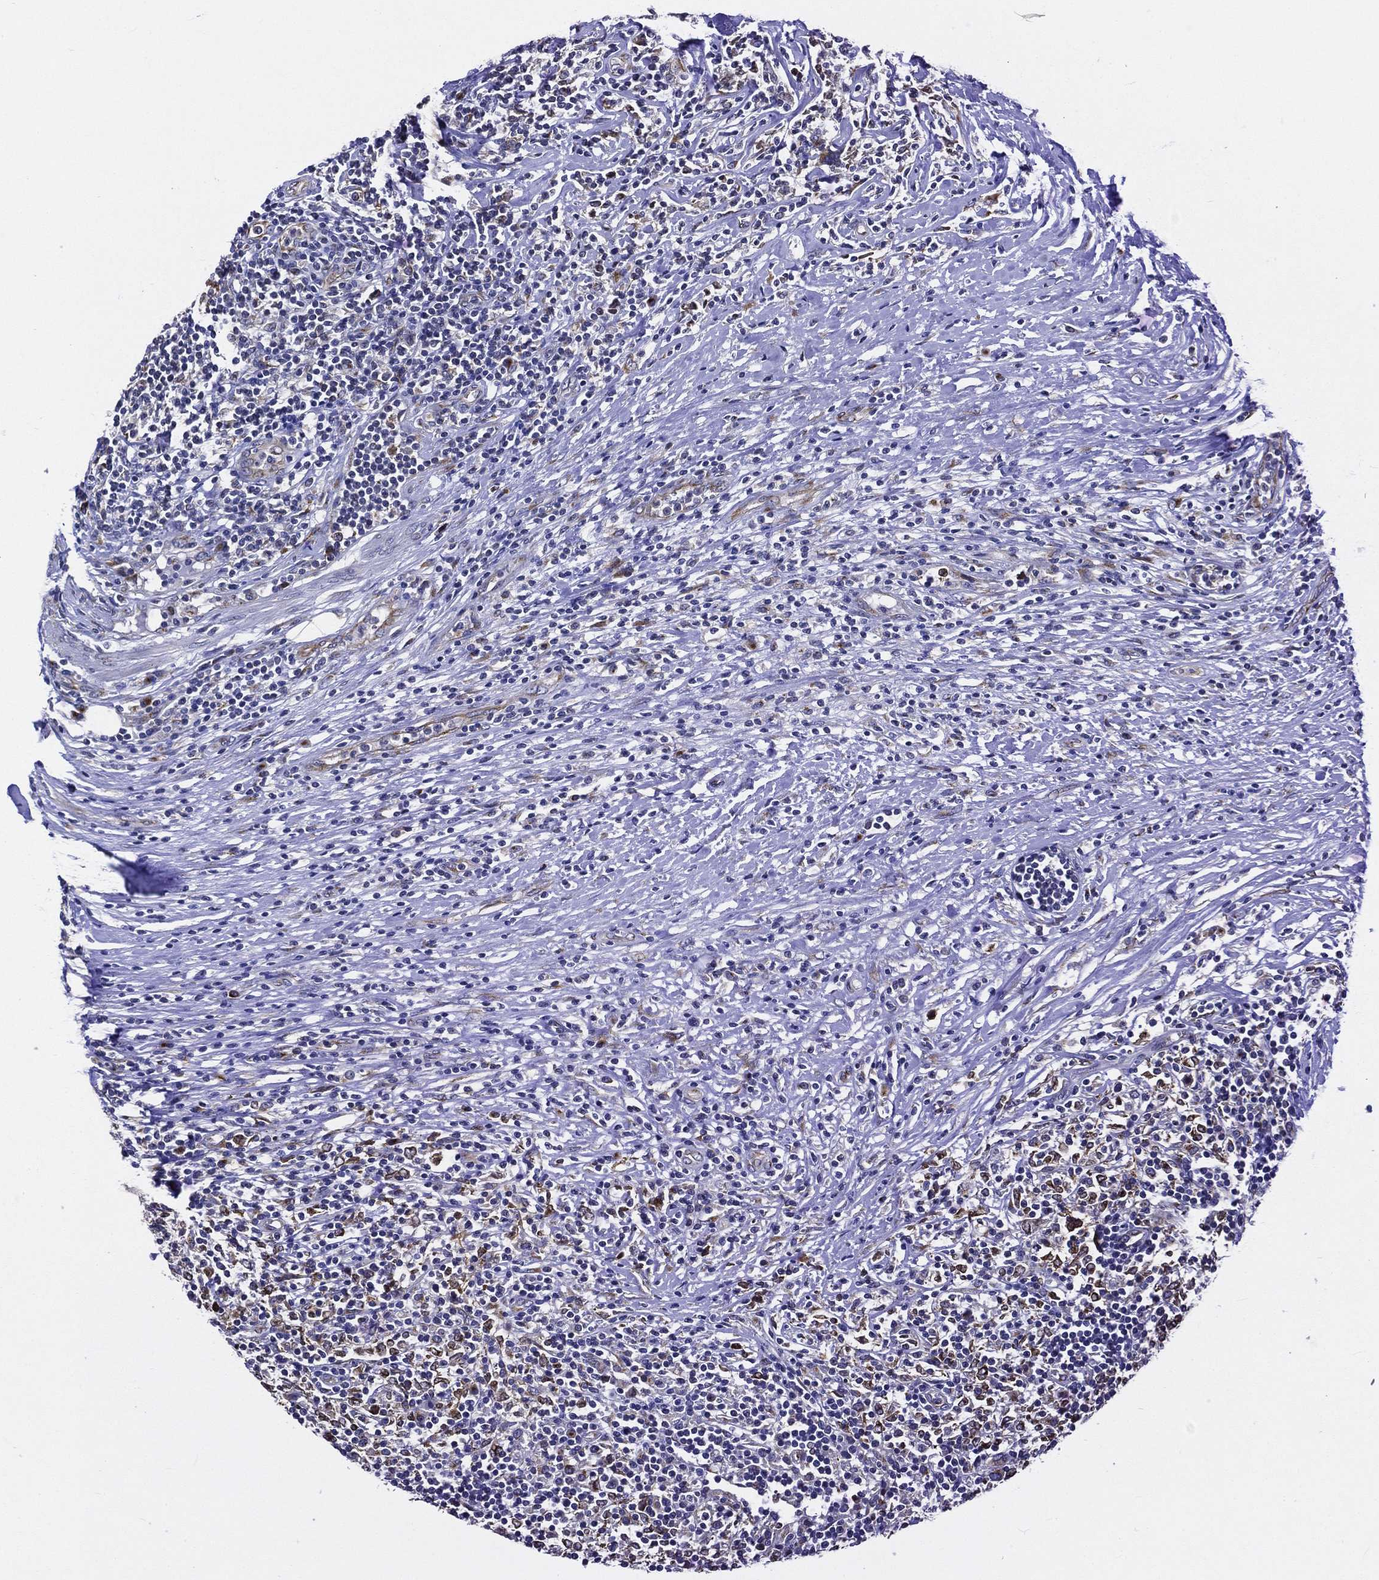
{"staining": {"intensity": "moderate", "quantity": "<25%", "location": "cytoplasmic/membranous"}, "tissue": "lymphoma", "cell_type": "Tumor cells", "image_type": "cancer", "snomed": [{"axis": "morphology", "description": "Malignant lymphoma, non-Hodgkin's type, High grade"}, {"axis": "topography", "description": "Lymph node"}], "caption": "Immunohistochemical staining of lymphoma reveals low levels of moderate cytoplasmic/membranous protein staining in about <25% of tumor cells. Nuclei are stained in blue.", "gene": "TICAM1", "patient": {"sex": "female", "age": 84}}